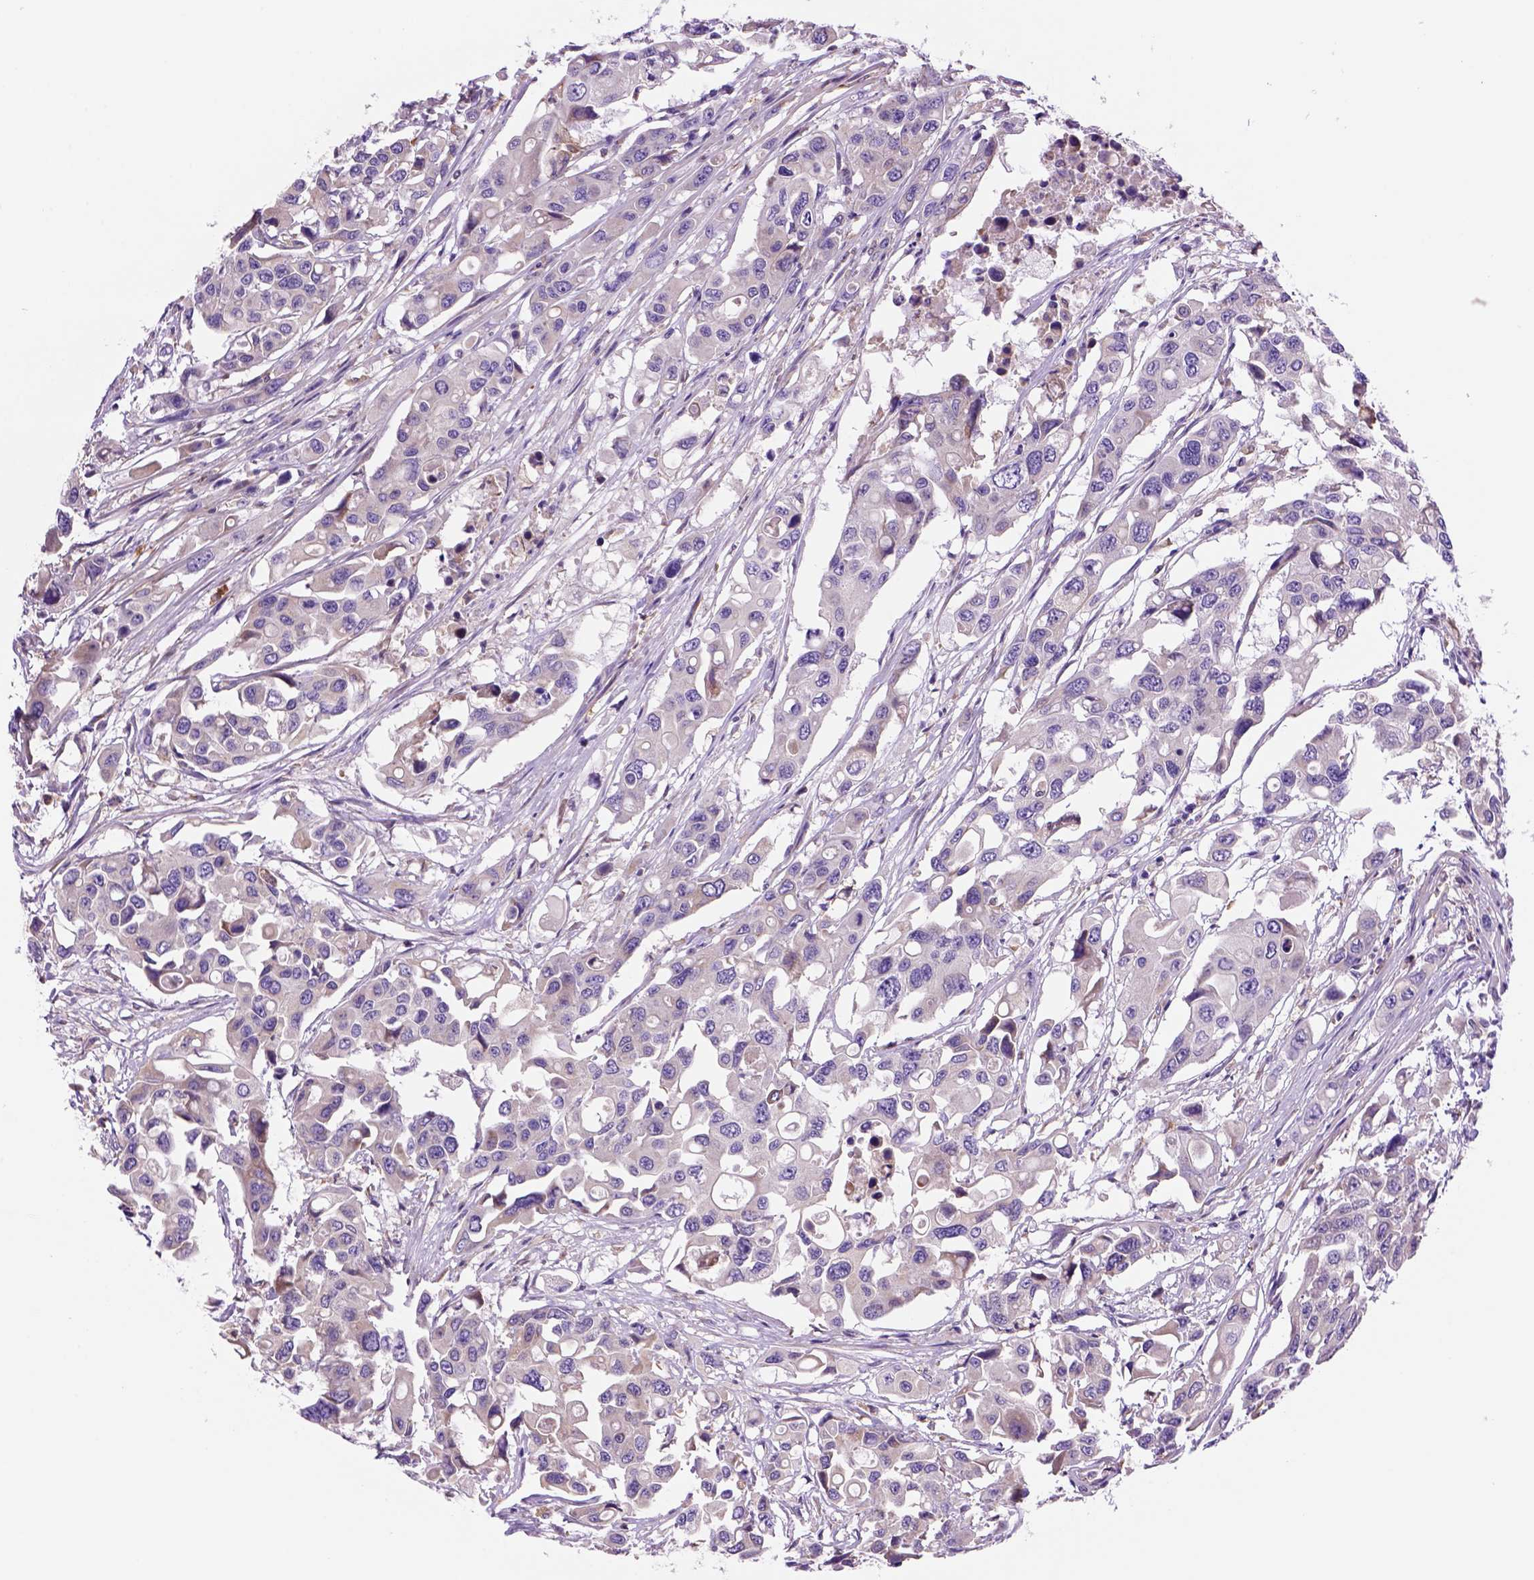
{"staining": {"intensity": "negative", "quantity": "none", "location": "none"}, "tissue": "colorectal cancer", "cell_type": "Tumor cells", "image_type": "cancer", "snomed": [{"axis": "morphology", "description": "Adenocarcinoma, NOS"}, {"axis": "topography", "description": "Colon"}], "caption": "A high-resolution micrograph shows immunohistochemistry (IHC) staining of colorectal cancer, which displays no significant positivity in tumor cells.", "gene": "PIAS3", "patient": {"sex": "male", "age": 77}}